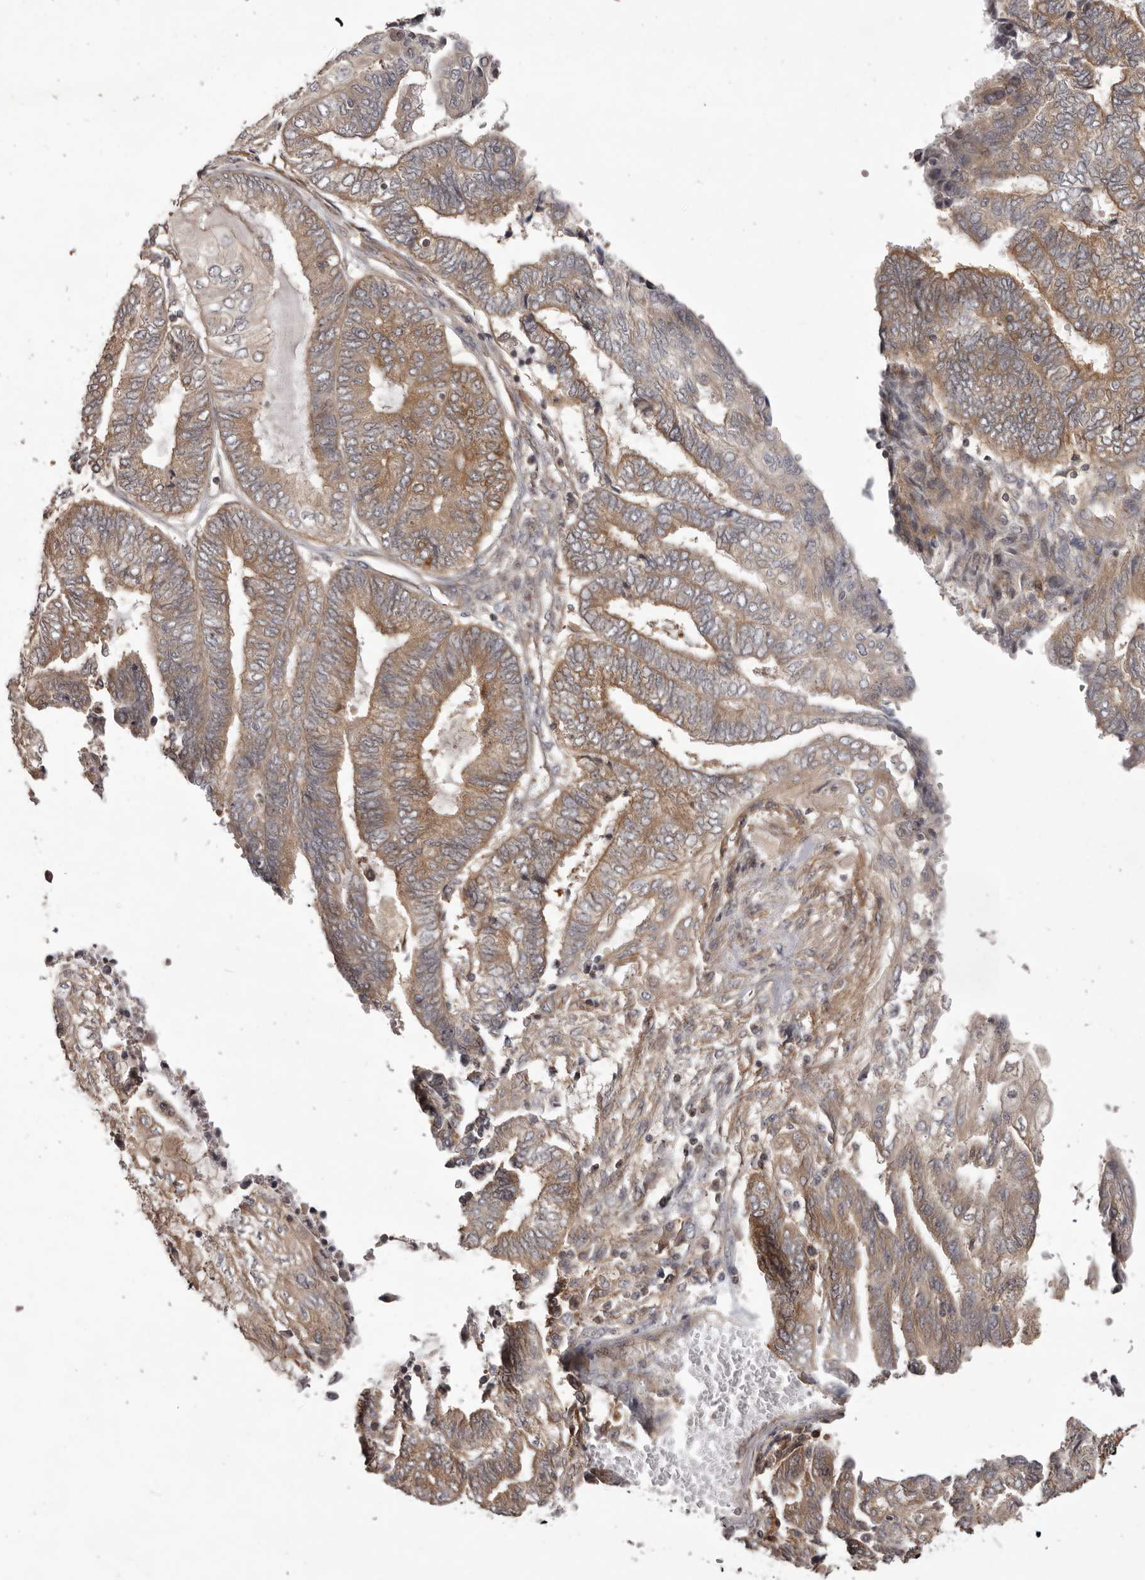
{"staining": {"intensity": "moderate", "quantity": ">75%", "location": "cytoplasmic/membranous"}, "tissue": "endometrial cancer", "cell_type": "Tumor cells", "image_type": "cancer", "snomed": [{"axis": "morphology", "description": "Adenocarcinoma, NOS"}, {"axis": "topography", "description": "Uterus"}, {"axis": "topography", "description": "Endometrium"}], "caption": "Immunohistochemical staining of human endometrial adenocarcinoma shows moderate cytoplasmic/membranous protein staining in approximately >75% of tumor cells.", "gene": "NFKBIA", "patient": {"sex": "female", "age": 70}}